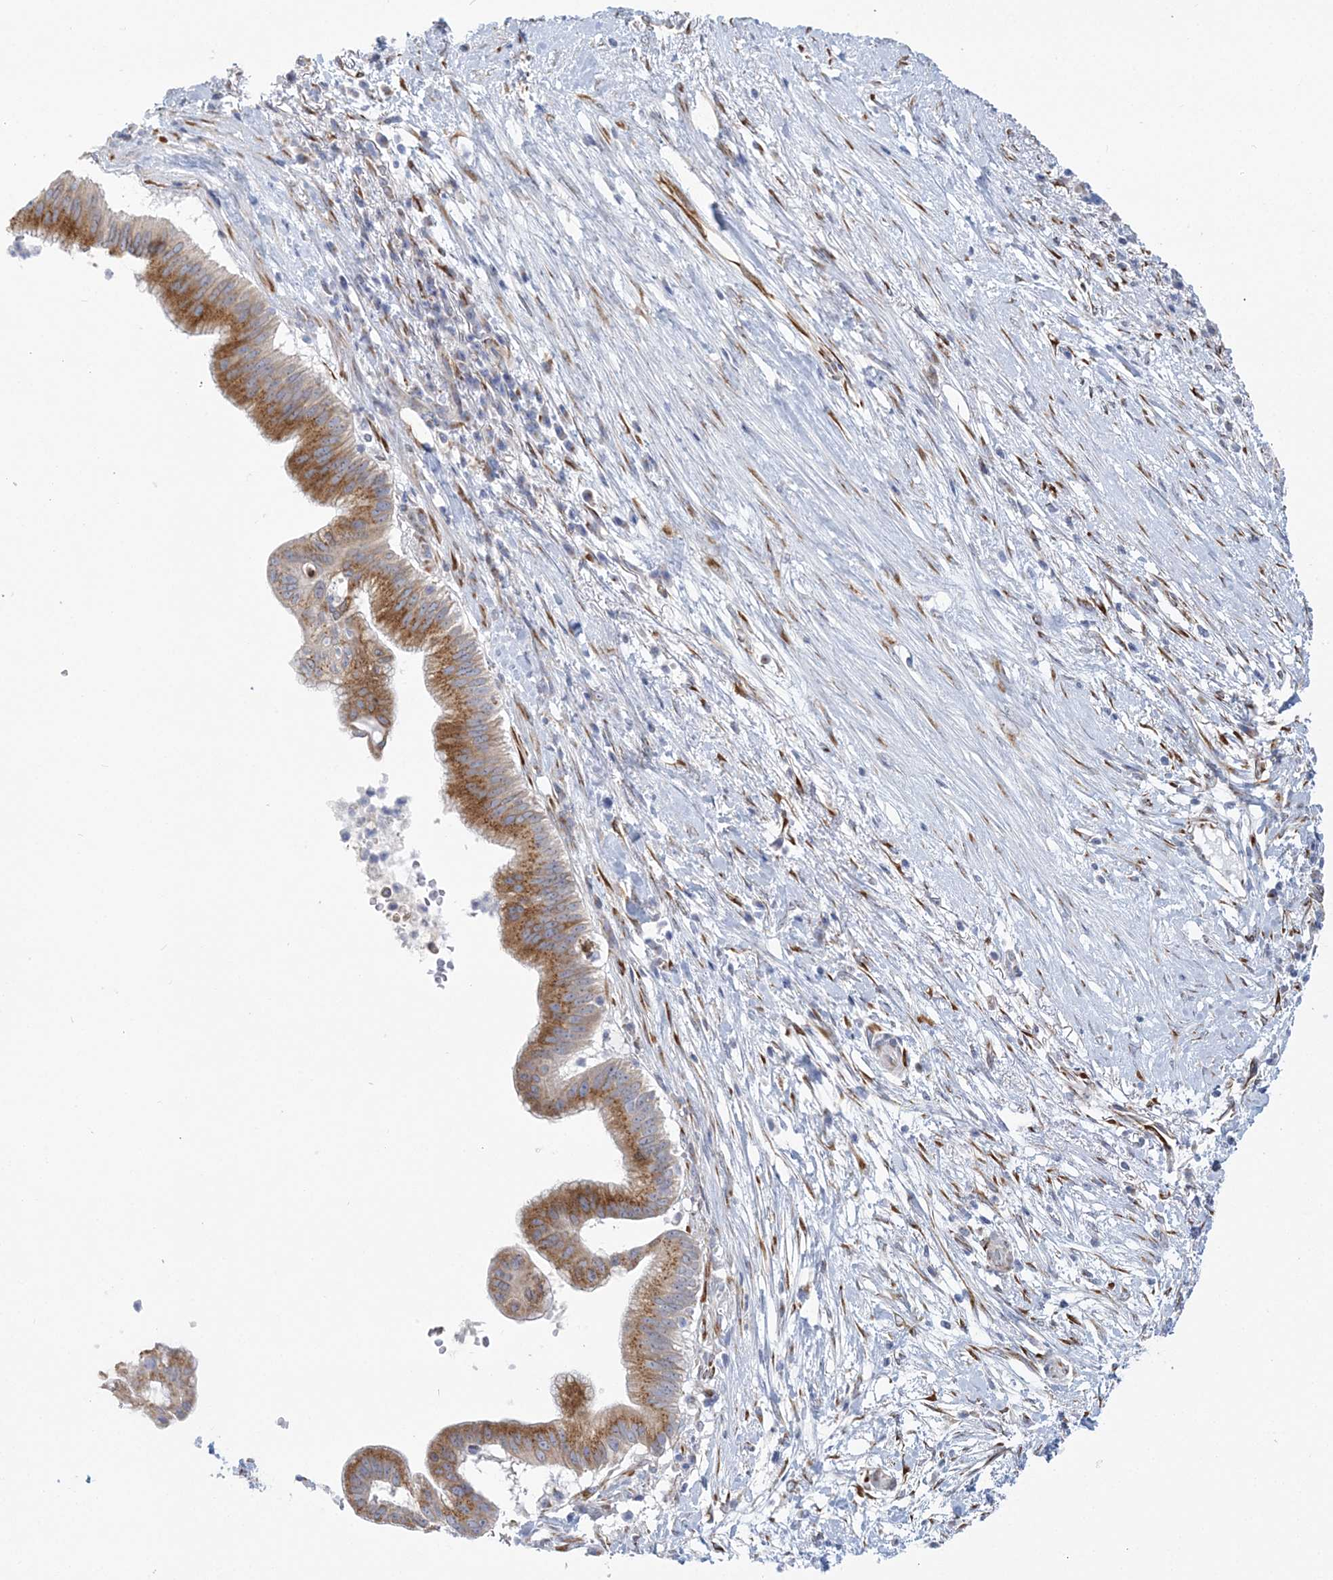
{"staining": {"intensity": "moderate", "quantity": ">75%", "location": "cytoplasmic/membranous"}, "tissue": "pancreatic cancer", "cell_type": "Tumor cells", "image_type": "cancer", "snomed": [{"axis": "morphology", "description": "Adenocarcinoma, NOS"}, {"axis": "topography", "description": "Pancreas"}], "caption": "IHC staining of adenocarcinoma (pancreatic), which reveals medium levels of moderate cytoplasmic/membranous staining in about >75% of tumor cells indicating moderate cytoplasmic/membranous protein positivity. The staining was performed using DAB (3,3'-diaminobenzidine) (brown) for protein detection and nuclei were counterstained in hematoxylin (blue).", "gene": "PLEKHG4B", "patient": {"sex": "male", "age": 68}}